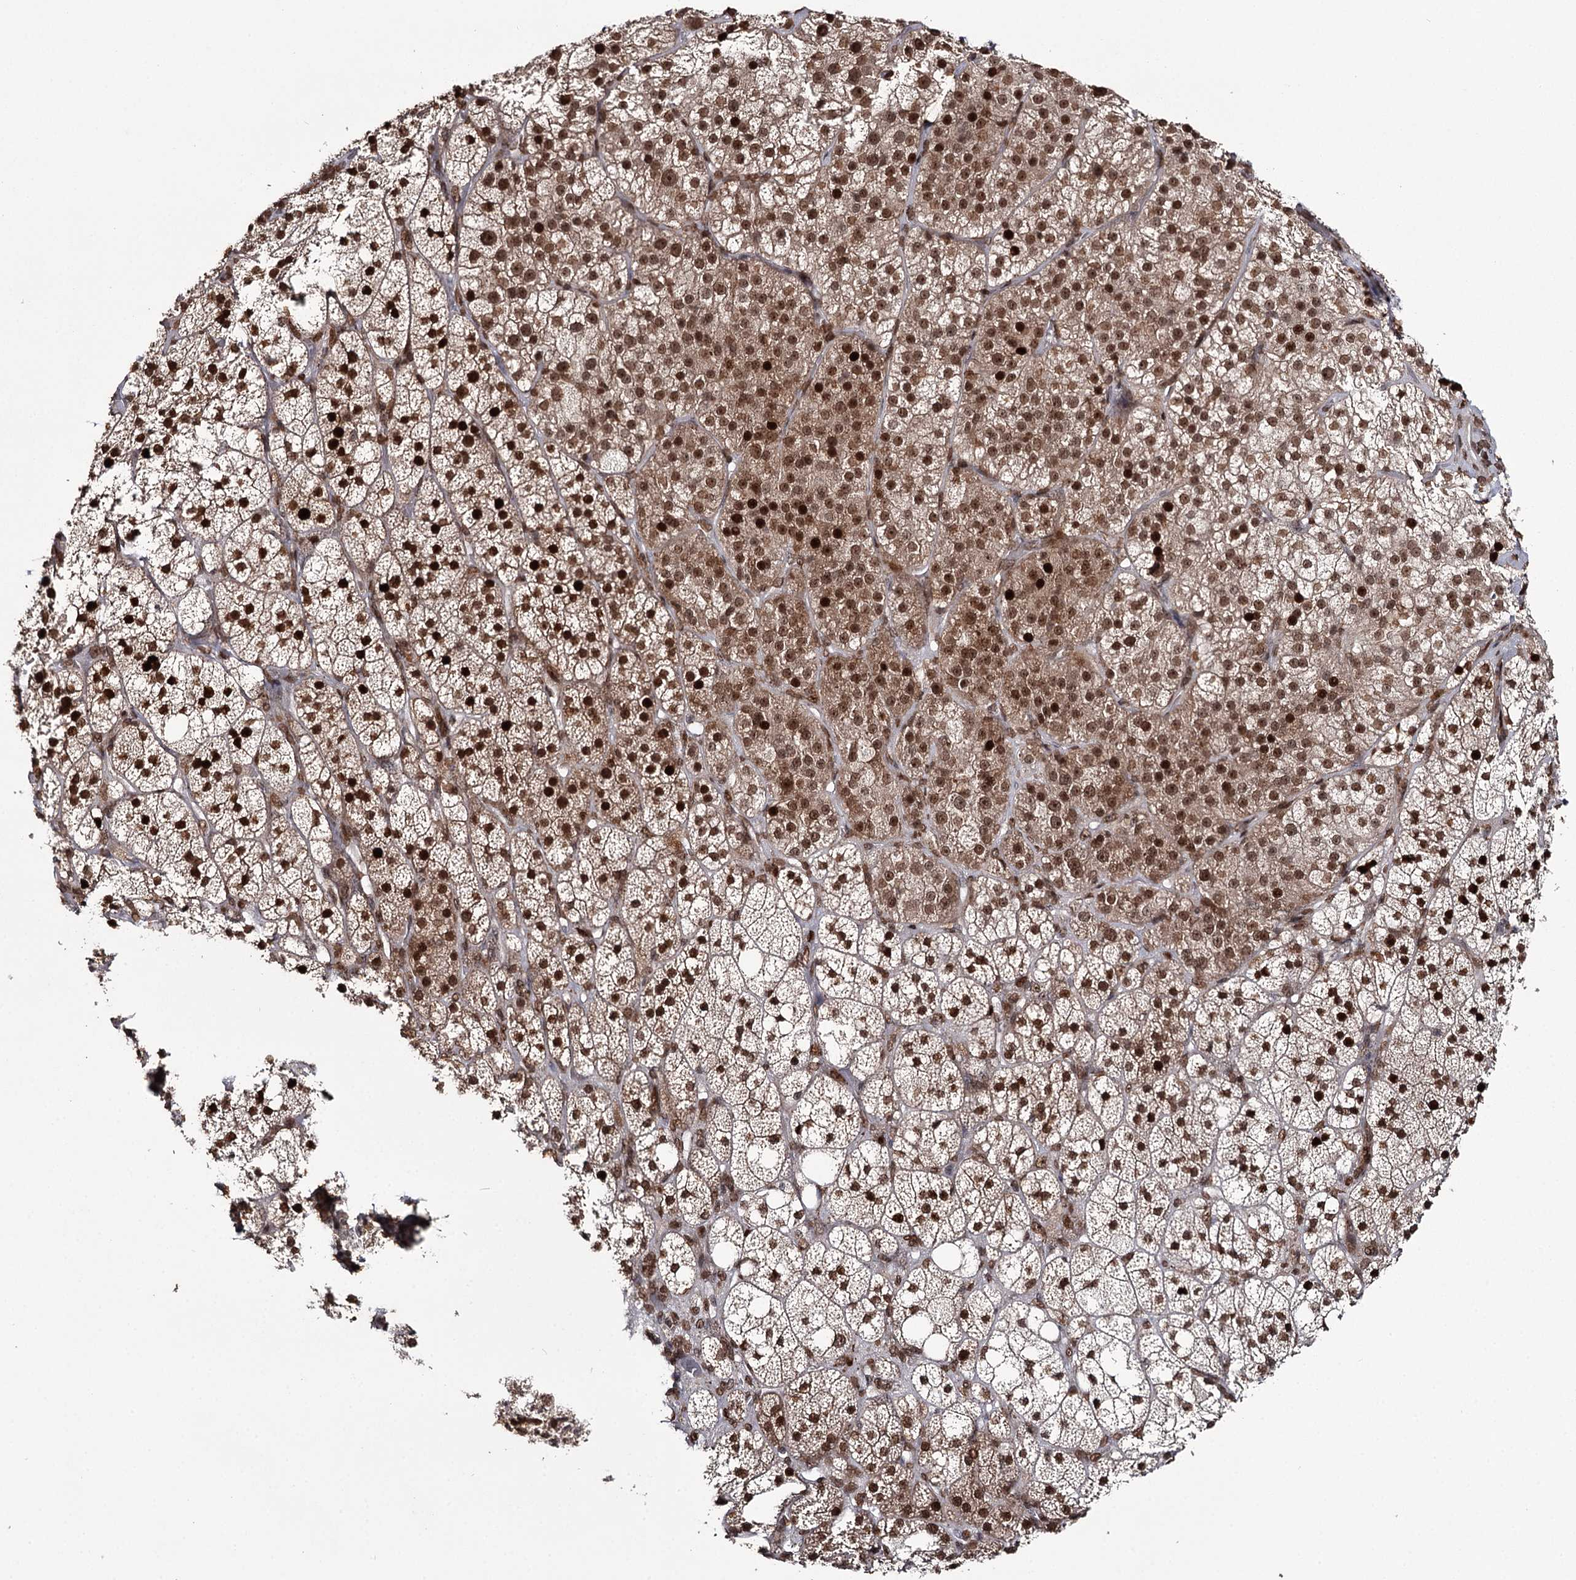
{"staining": {"intensity": "strong", "quantity": ">75%", "location": "cytoplasmic/membranous,nuclear"}, "tissue": "adrenal gland", "cell_type": "Glandular cells", "image_type": "normal", "snomed": [{"axis": "morphology", "description": "Normal tissue, NOS"}, {"axis": "topography", "description": "Adrenal gland"}], "caption": "Immunohistochemical staining of unremarkable human adrenal gland exhibits >75% levels of strong cytoplasmic/membranous,nuclear protein positivity in about >75% of glandular cells.", "gene": "THYN1", "patient": {"sex": "male", "age": 61}}